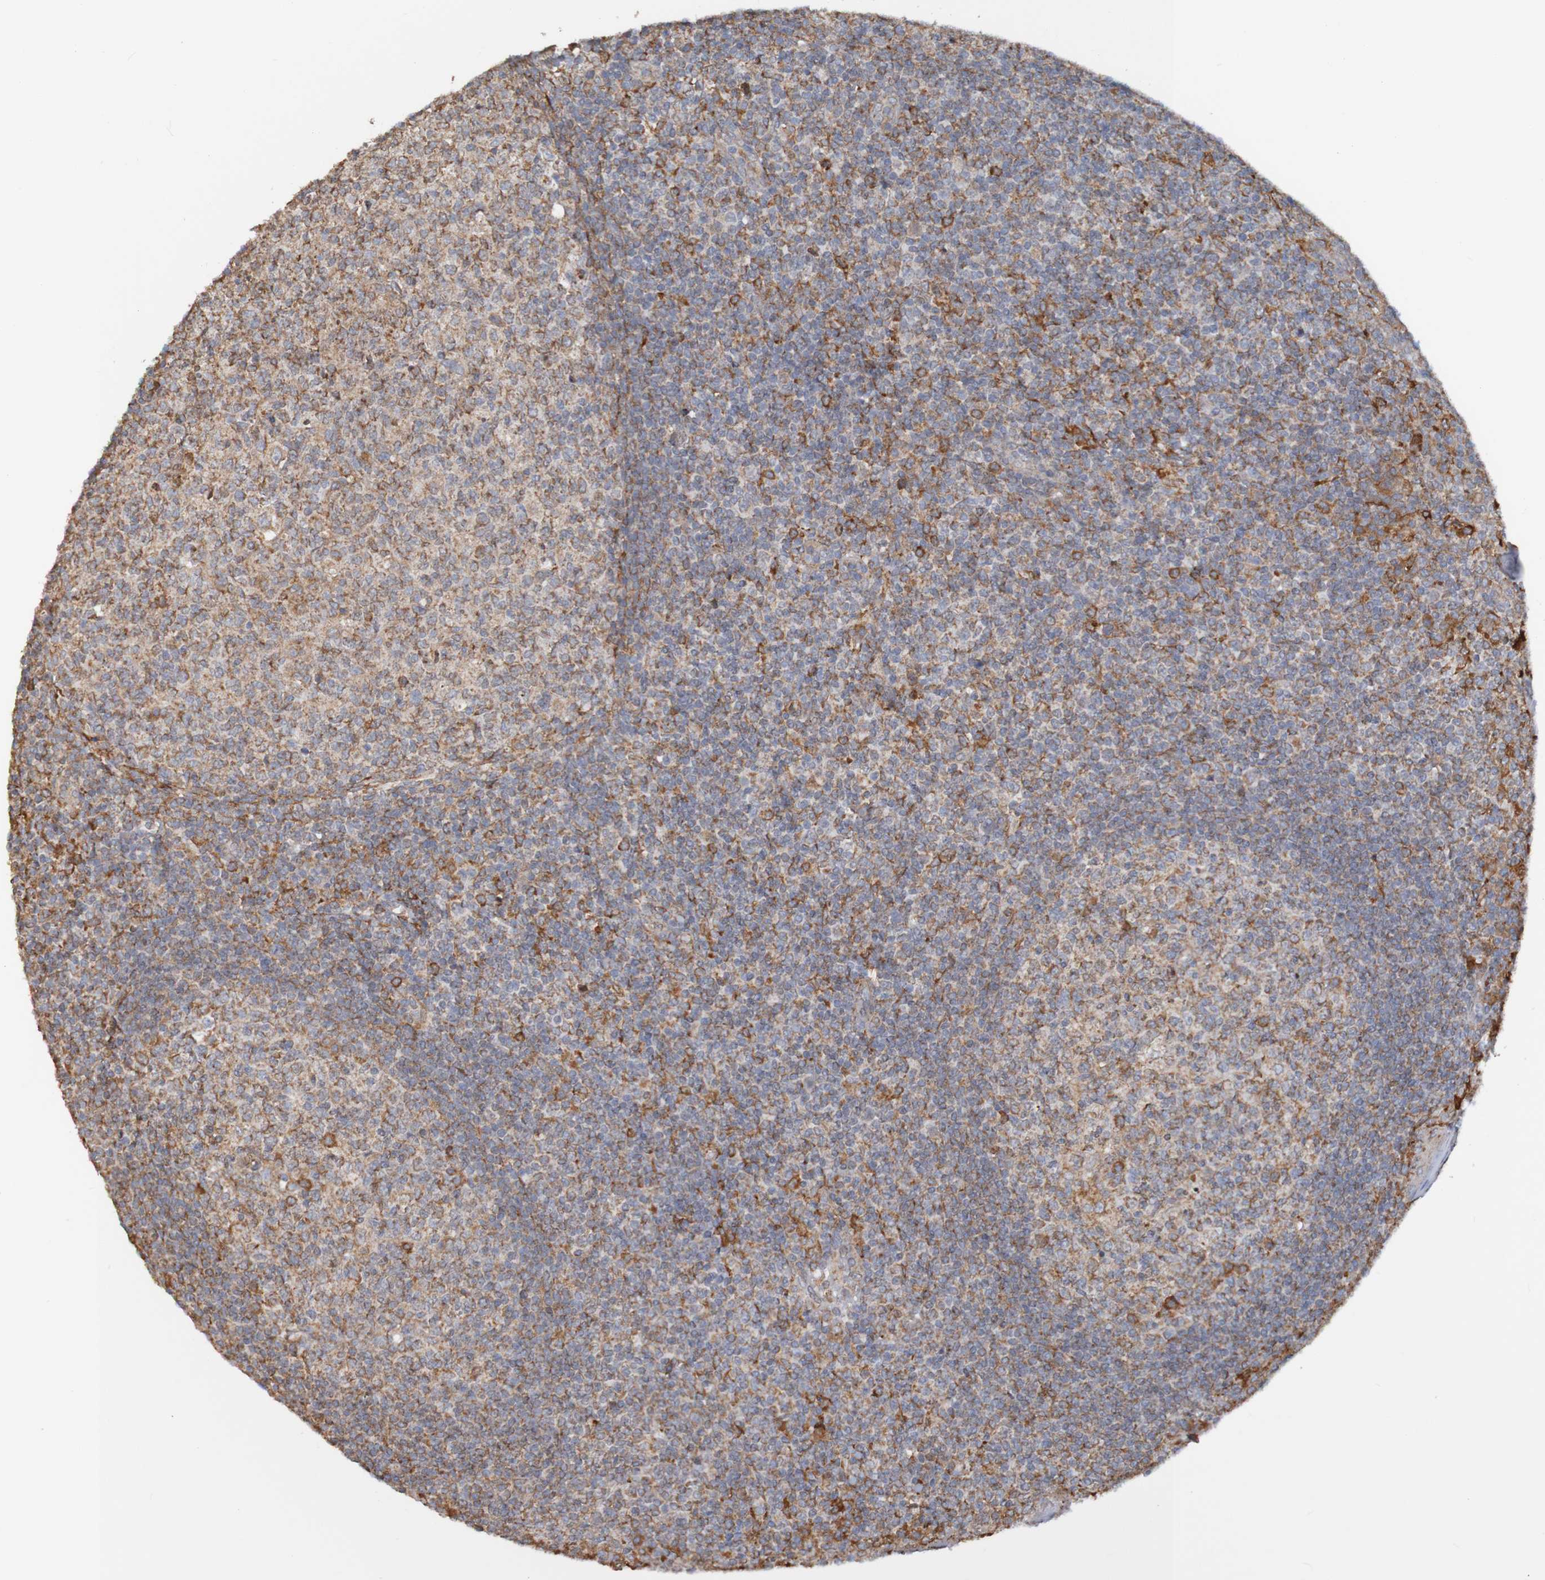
{"staining": {"intensity": "moderate", "quantity": "25%-75%", "location": "cytoplasmic/membranous"}, "tissue": "tonsil", "cell_type": "Germinal center cells", "image_type": "normal", "snomed": [{"axis": "morphology", "description": "Normal tissue, NOS"}, {"axis": "topography", "description": "Tonsil"}], "caption": "This photomicrograph displays immunohistochemistry (IHC) staining of unremarkable human tonsil, with medium moderate cytoplasmic/membranous positivity in about 25%-75% of germinal center cells.", "gene": "PDIA3", "patient": {"sex": "female", "age": 19}}